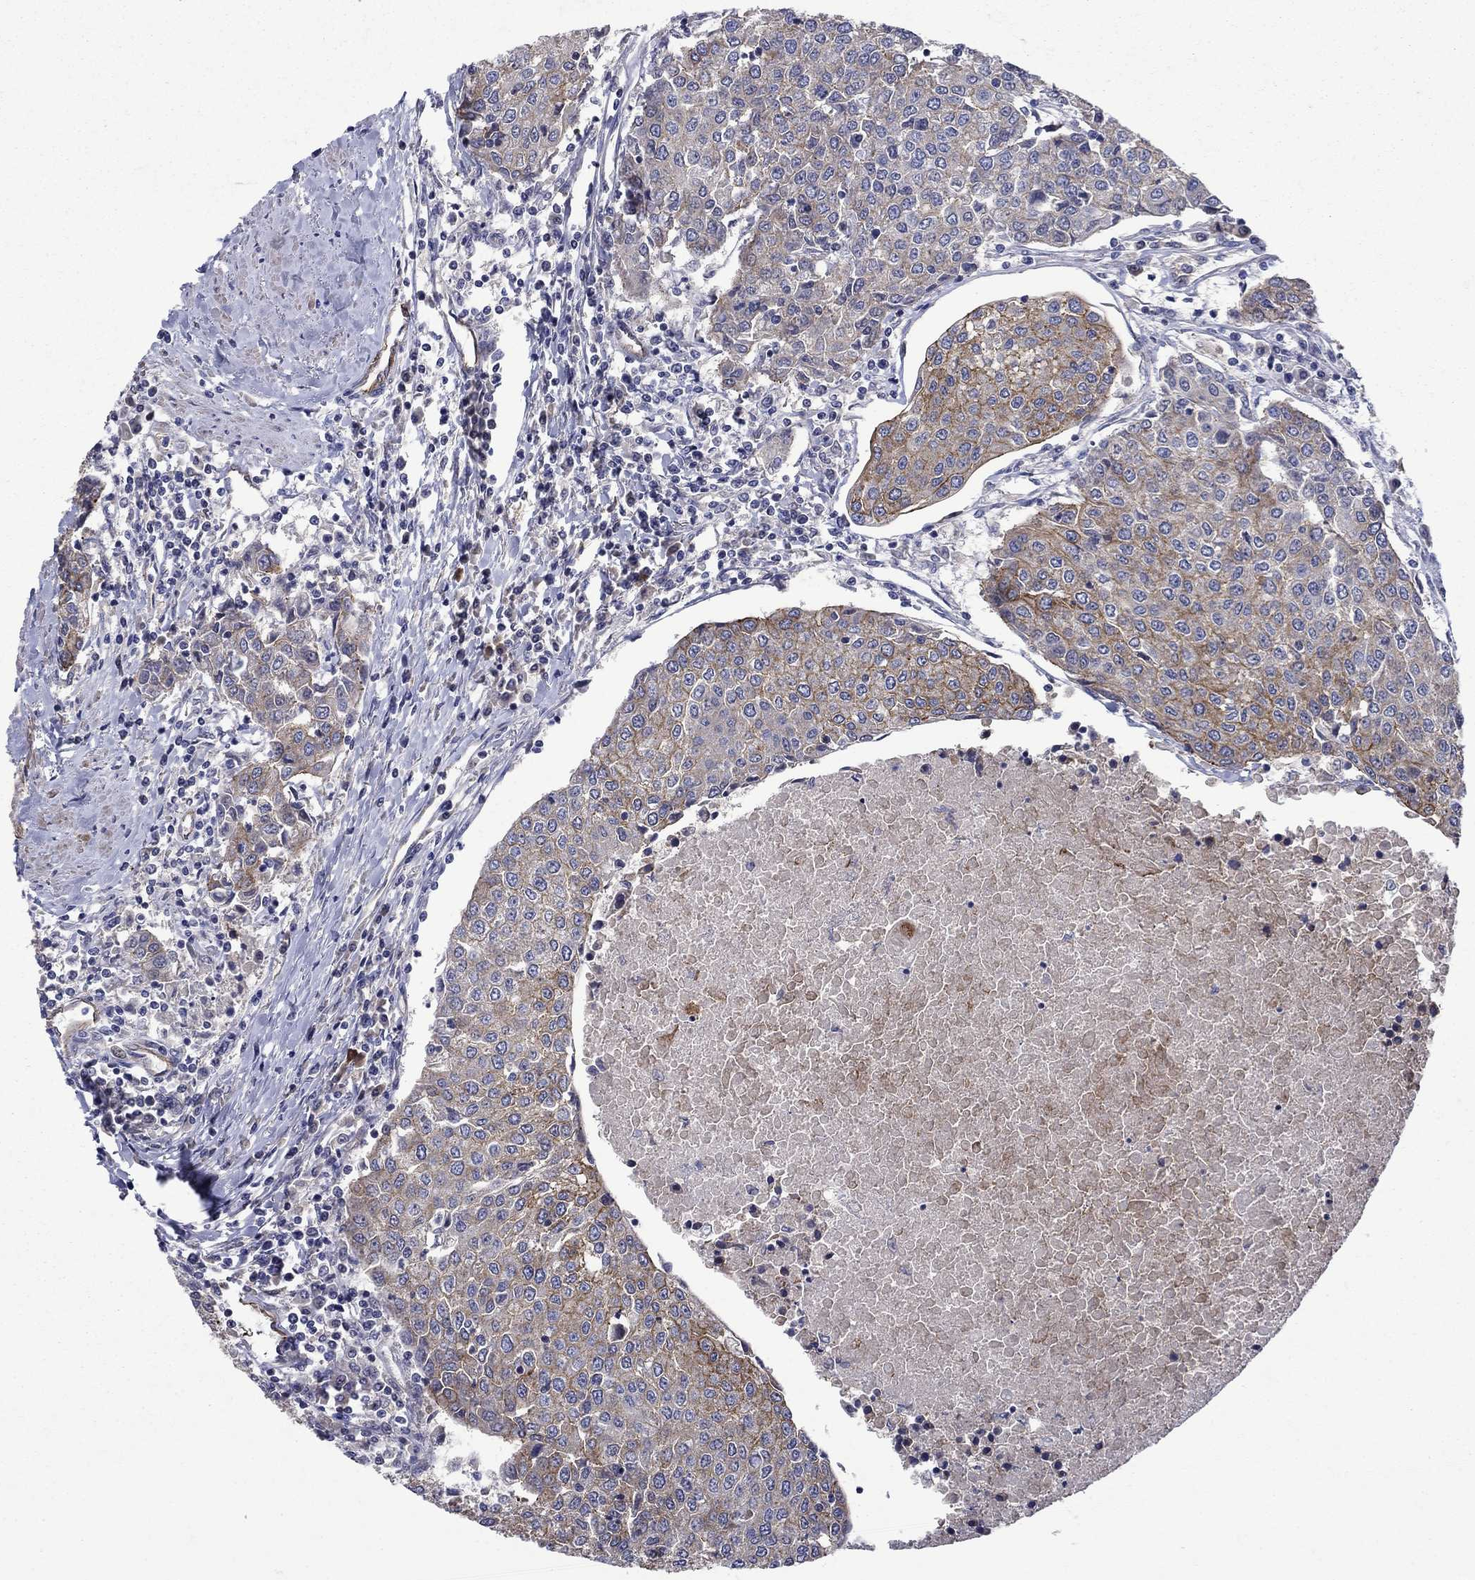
{"staining": {"intensity": "strong", "quantity": "<25%", "location": "cytoplasmic/membranous"}, "tissue": "urothelial cancer", "cell_type": "Tumor cells", "image_type": "cancer", "snomed": [{"axis": "morphology", "description": "Urothelial carcinoma, High grade"}, {"axis": "topography", "description": "Urinary bladder"}], "caption": "A medium amount of strong cytoplasmic/membranous positivity is seen in approximately <25% of tumor cells in urothelial cancer tissue.", "gene": "SLC7A1", "patient": {"sex": "female", "age": 85}}